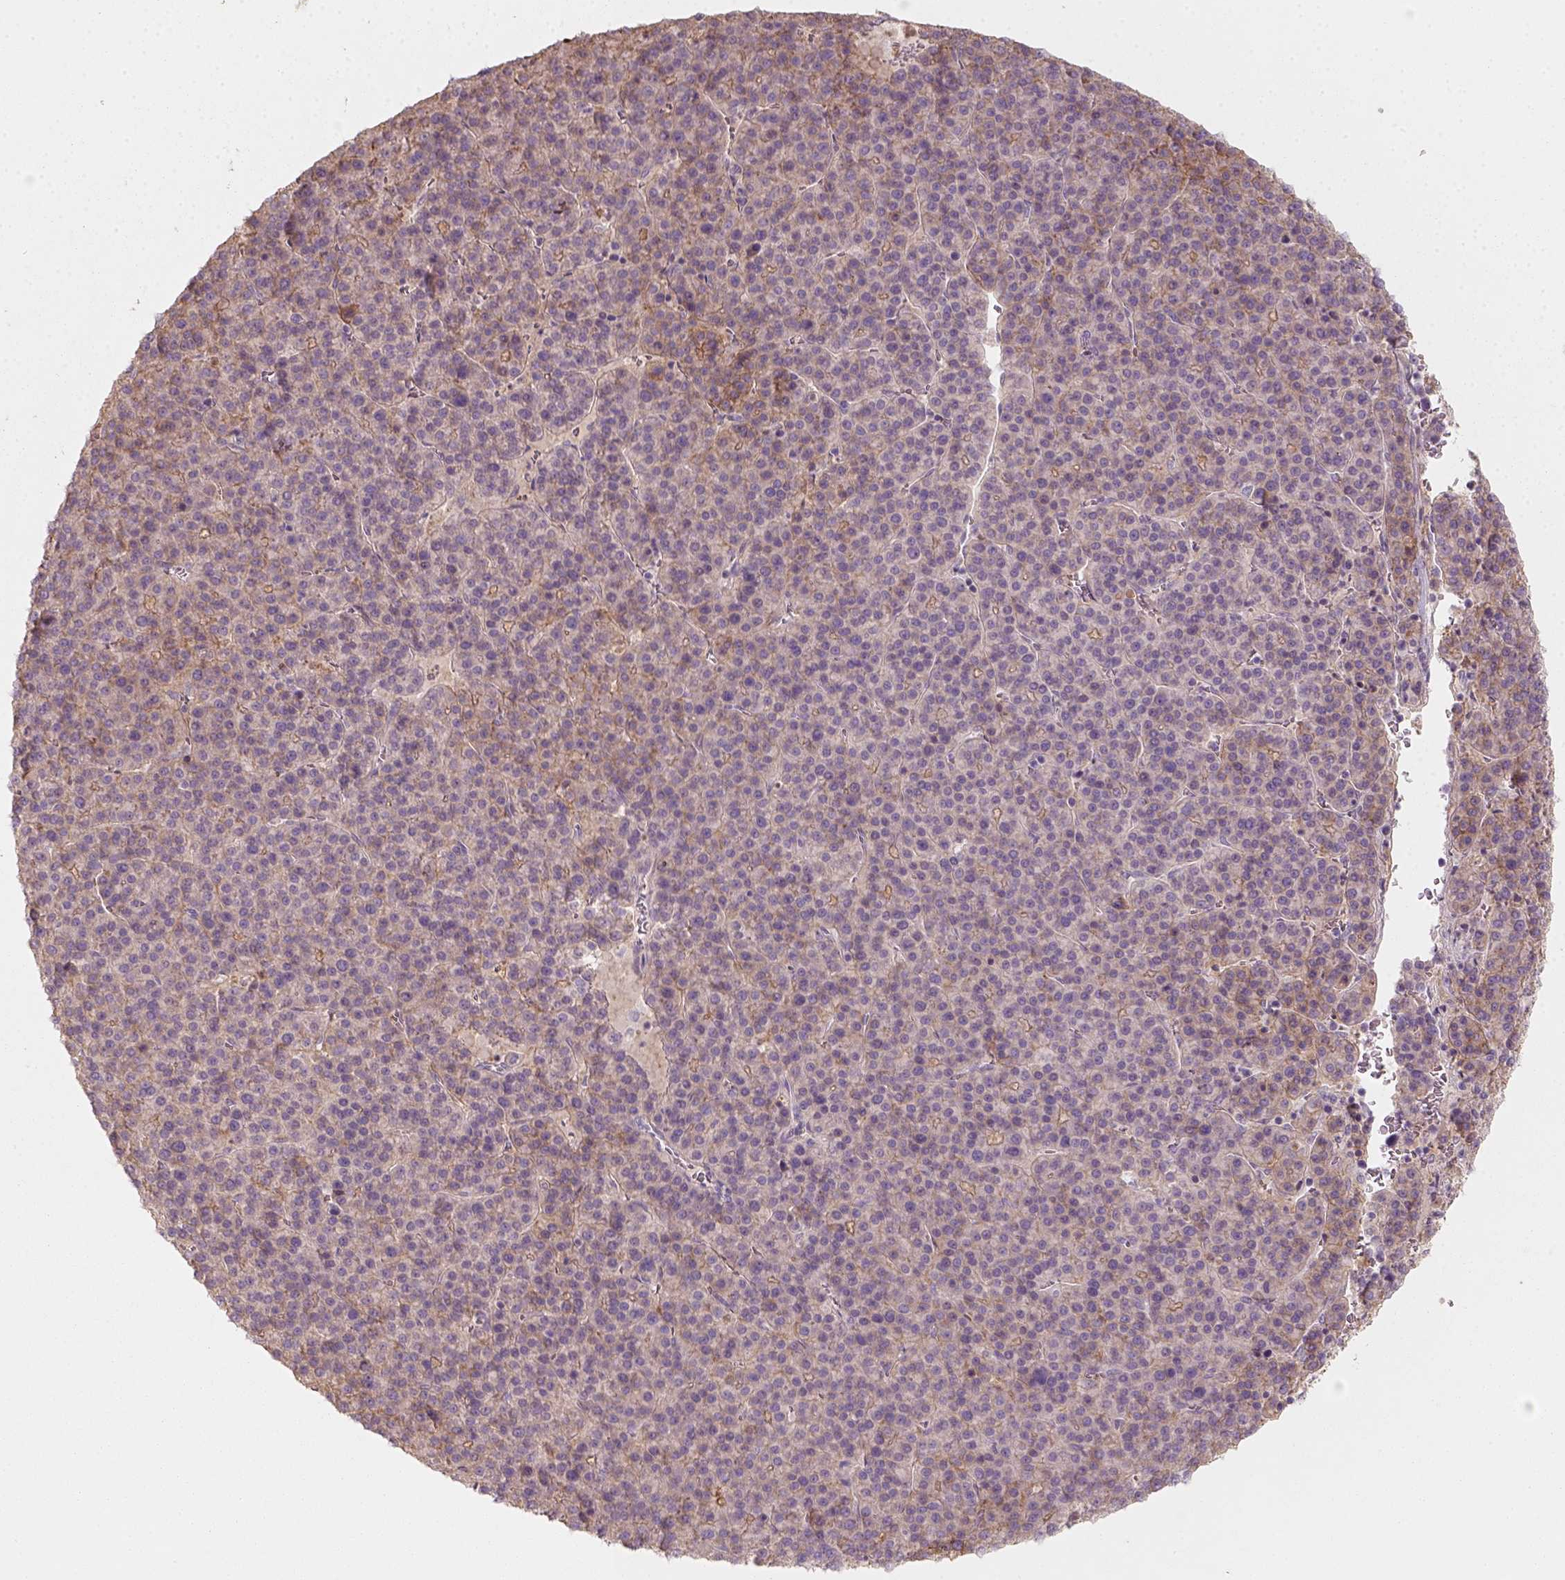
{"staining": {"intensity": "moderate", "quantity": "25%-75%", "location": "cytoplasmic/membranous"}, "tissue": "liver cancer", "cell_type": "Tumor cells", "image_type": "cancer", "snomed": [{"axis": "morphology", "description": "Carcinoma, Hepatocellular, NOS"}, {"axis": "topography", "description": "Liver"}], "caption": "A photomicrograph of liver hepatocellular carcinoma stained for a protein displays moderate cytoplasmic/membranous brown staining in tumor cells.", "gene": "AQP9", "patient": {"sex": "female", "age": 58}}